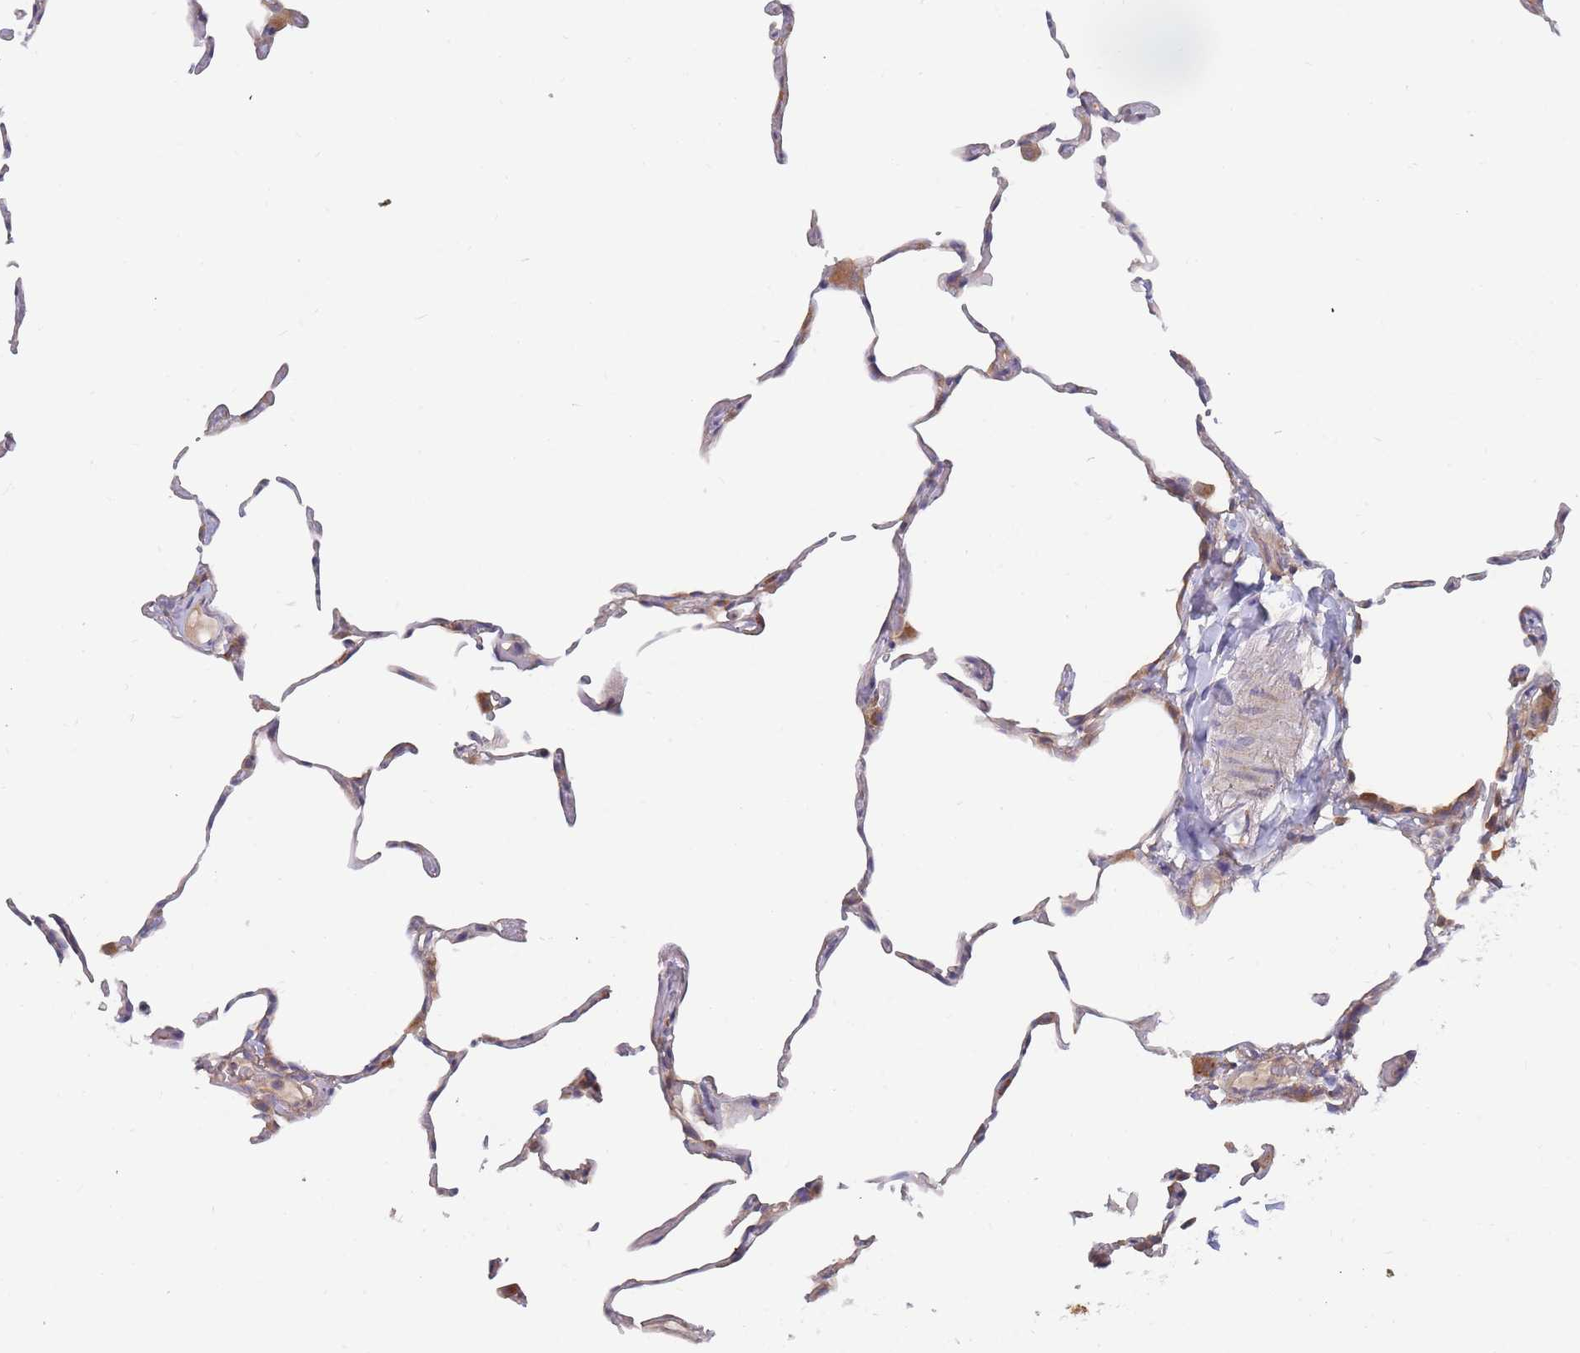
{"staining": {"intensity": "negative", "quantity": "none", "location": "none"}, "tissue": "lung", "cell_type": "Alveolar cells", "image_type": "normal", "snomed": [{"axis": "morphology", "description": "Normal tissue, NOS"}, {"axis": "topography", "description": "Lung"}], "caption": "IHC micrograph of normal lung stained for a protein (brown), which exhibits no expression in alveolar cells.", "gene": "SLC35F5", "patient": {"sex": "female", "age": 57}}